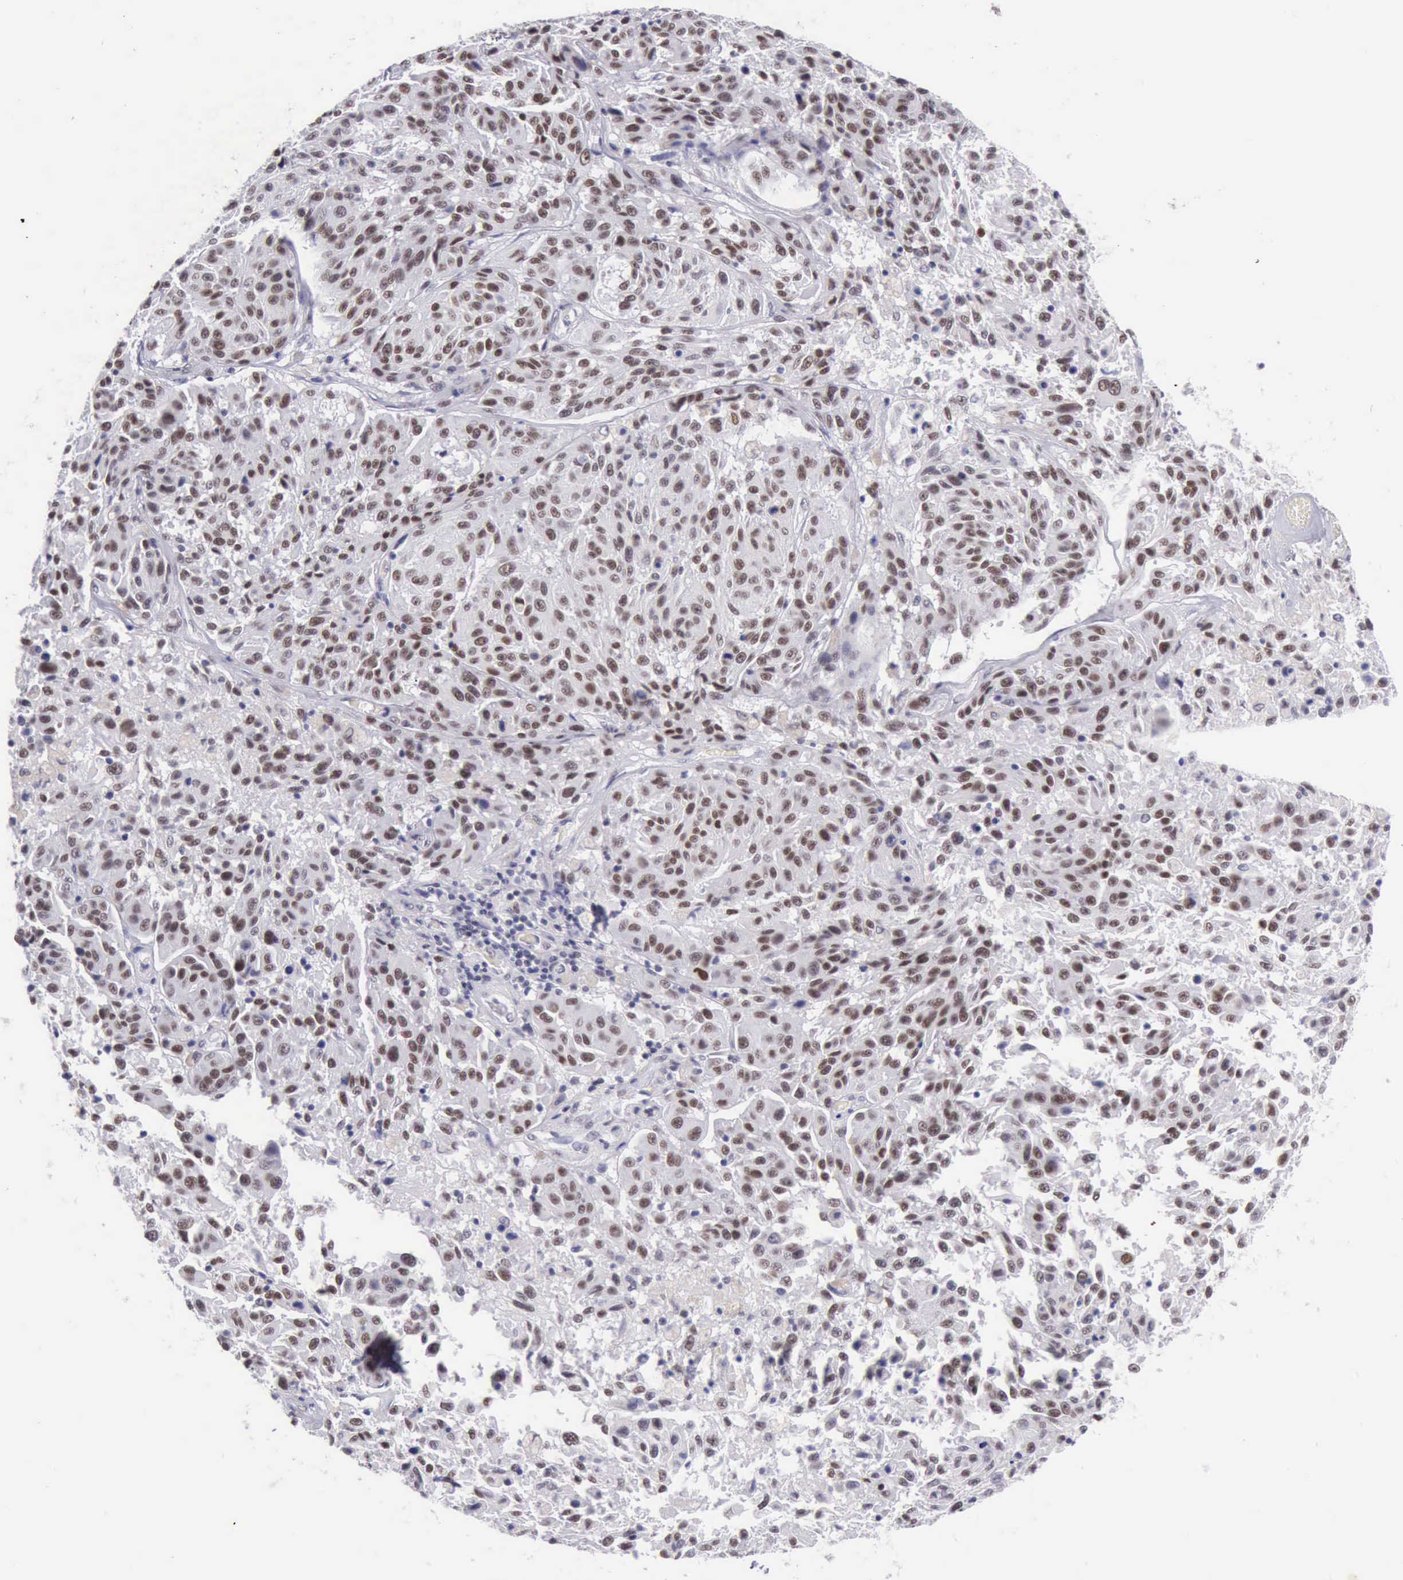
{"staining": {"intensity": "weak", "quantity": ">75%", "location": "nuclear"}, "tissue": "melanoma", "cell_type": "Tumor cells", "image_type": "cancer", "snomed": [{"axis": "morphology", "description": "Malignant melanoma, NOS"}, {"axis": "topography", "description": "Skin"}], "caption": "IHC image of human melanoma stained for a protein (brown), which shows low levels of weak nuclear positivity in about >75% of tumor cells.", "gene": "EP300", "patient": {"sex": "female", "age": 77}}